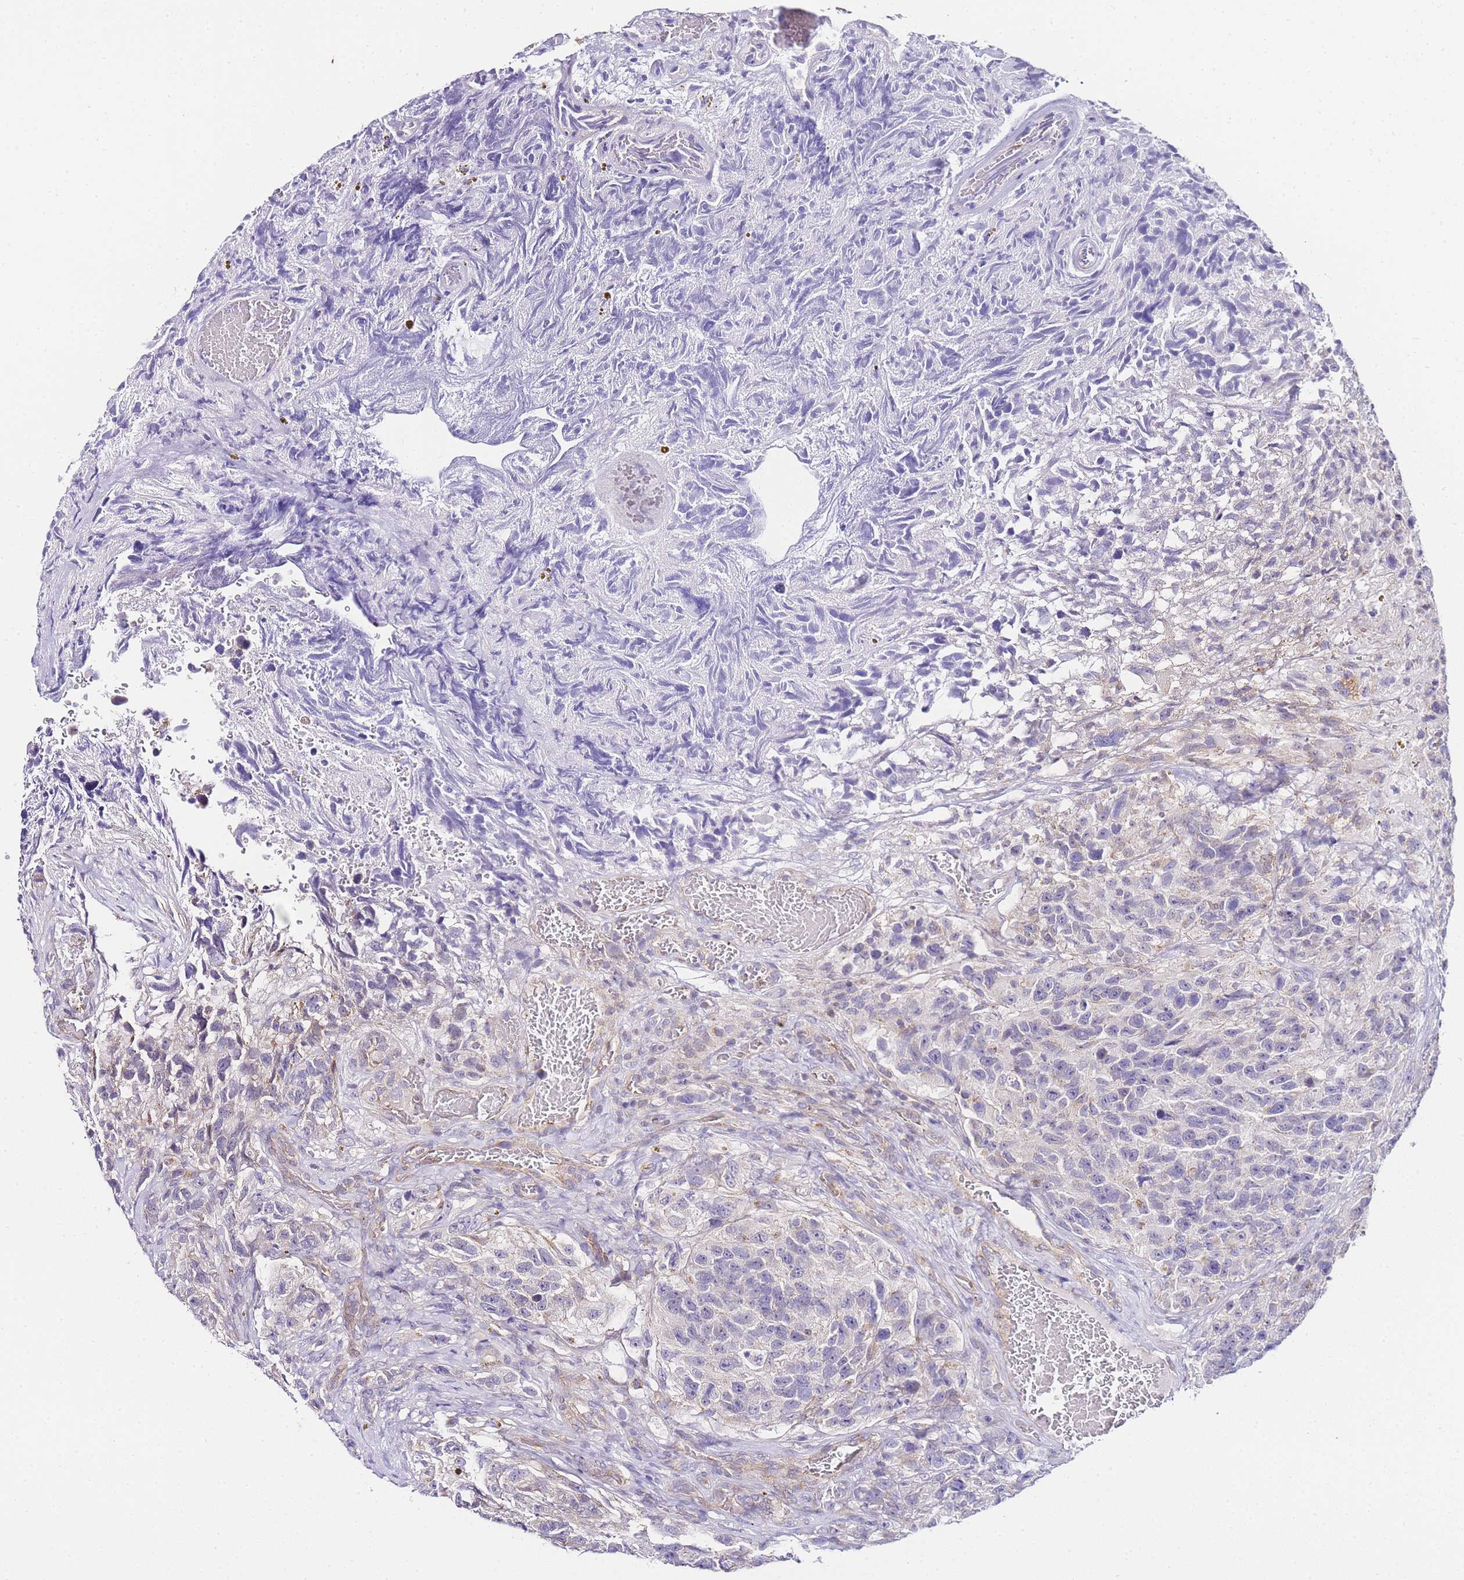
{"staining": {"intensity": "negative", "quantity": "none", "location": "none"}, "tissue": "glioma", "cell_type": "Tumor cells", "image_type": "cancer", "snomed": [{"axis": "morphology", "description": "Glioma, malignant, High grade"}, {"axis": "topography", "description": "Brain"}], "caption": "Protein analysis of high-grade glioma (malignant) exhibits no significant staining in tumor cells.", "gene": "PDCD7", "patient": {"sex": "male", "age": 69}}